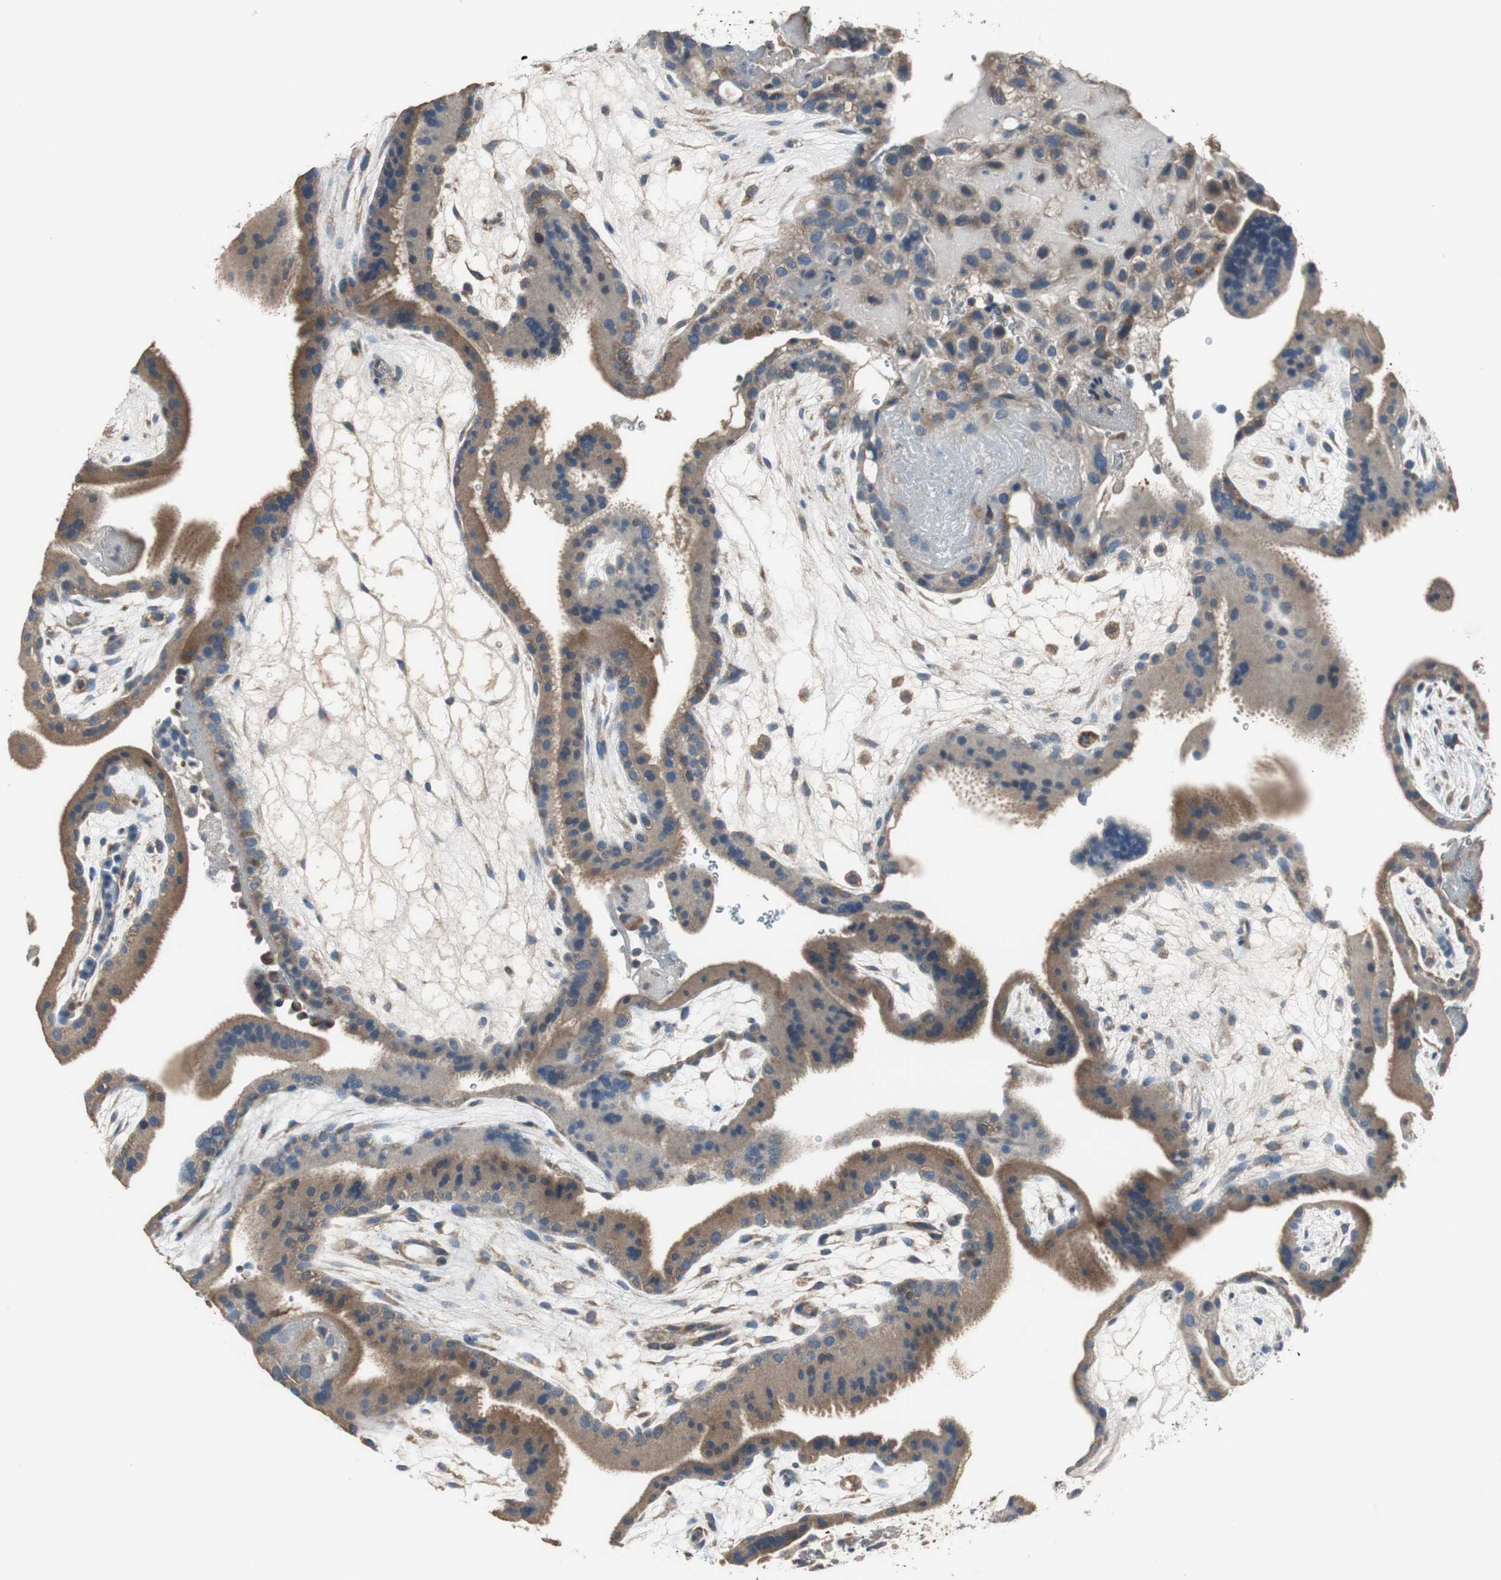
{"staining": {"intensity": "weak", "quantity": ">75%", "location": "cytoplasmic/membranous"}, "tissue": "placenta", "cell_type": "Decidual cells", "image_type": "normal", "snomed": [{"axis": "morphology", "description": "Normal tissue, NOS"}, {"axis": "topography", "description": "Placenta"}], "caption": "This histopathology image displays immunohistochemistry staining of benign human placenta, with low weak cytoplasmic/membranous positivity in approximately >75% of decidual cells.", "gene": "MSTO1", "patient": {"sex": "female", "age": 19}}